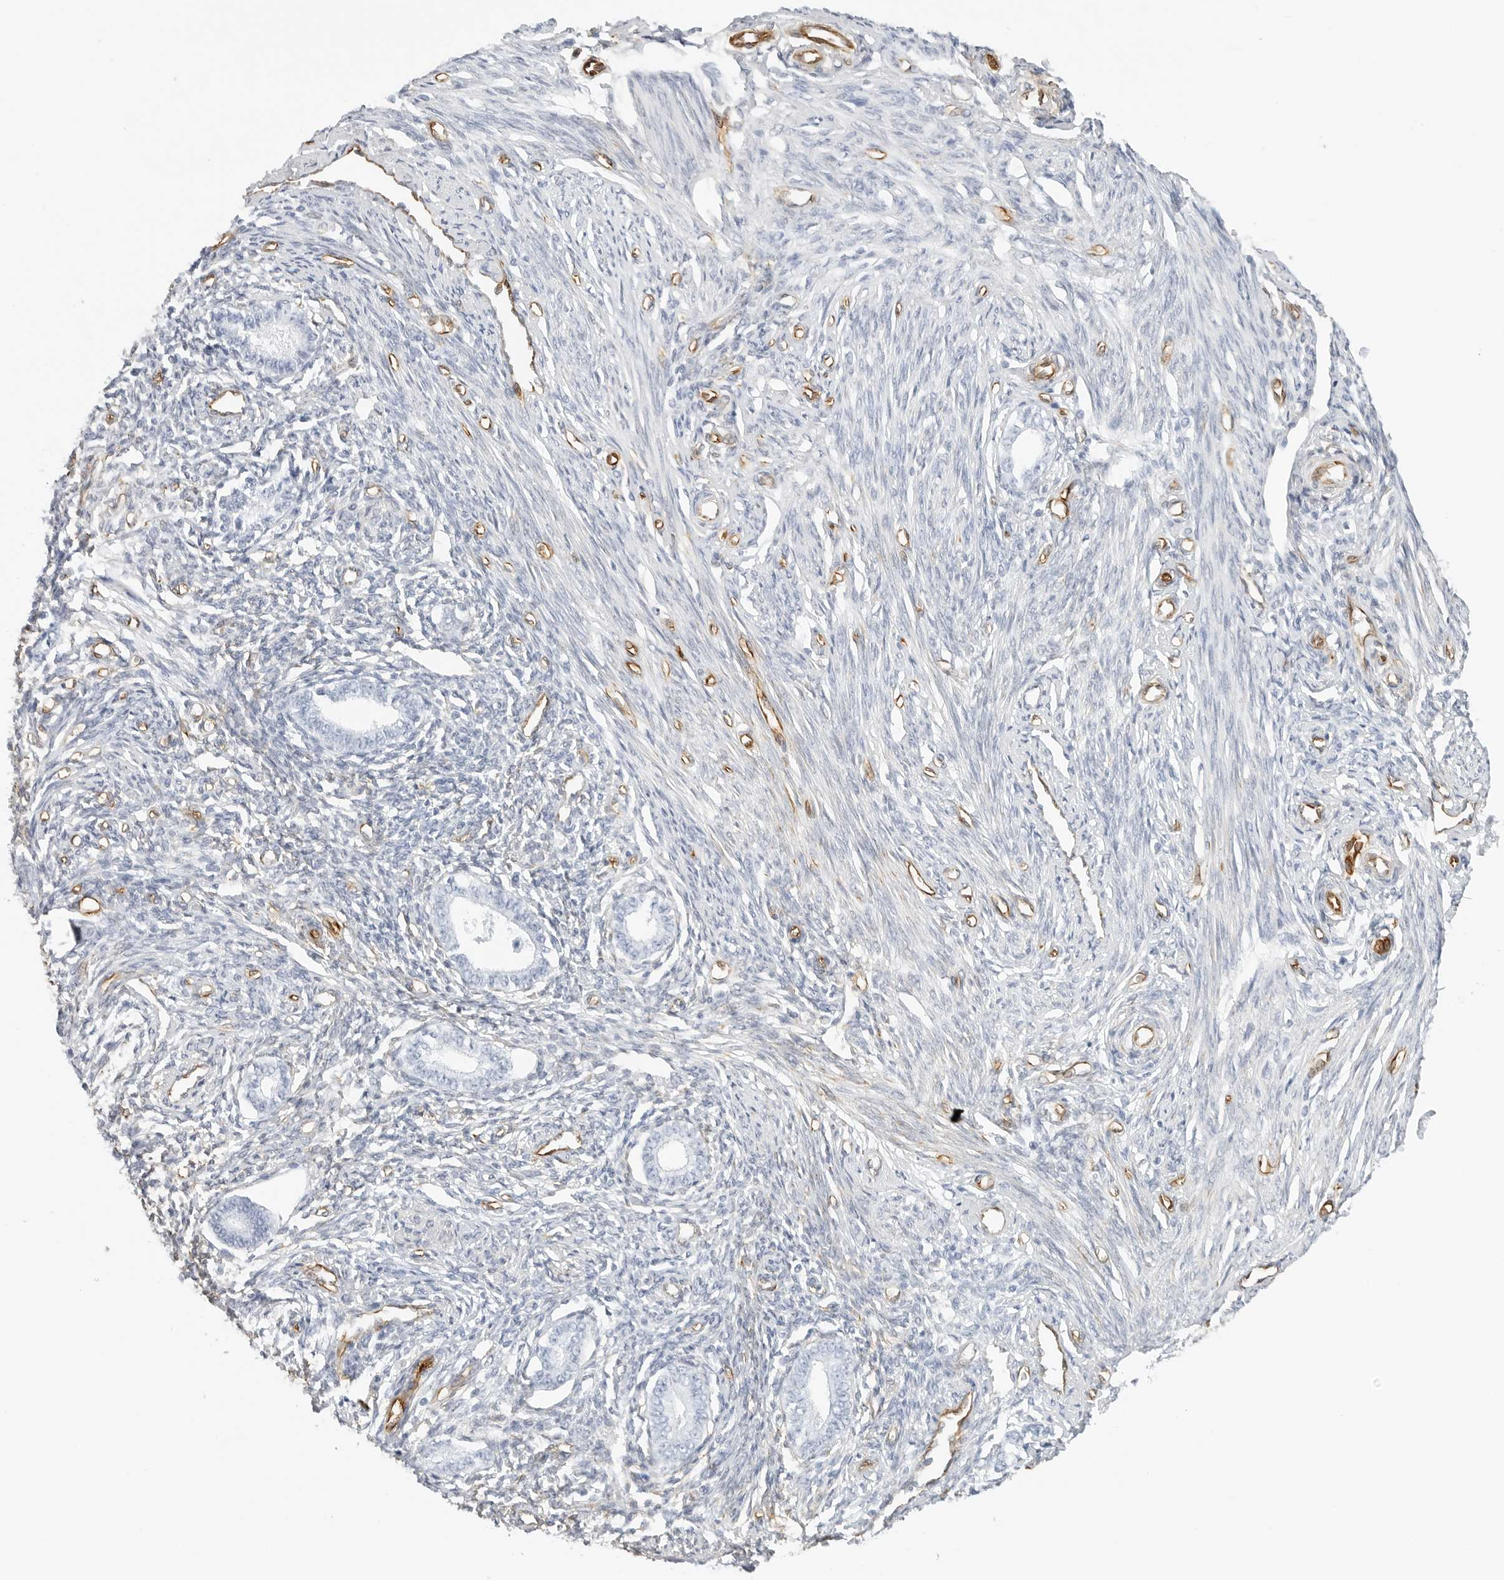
{"staining": {"intensity": "negative", "quantity": "none", "location": "none"}, "tissue": "endometrium", "cell_type": "Cells in endometrial stroma", "image_type": "normal", "snomed": [{"axis": "morphology", "description": "Normal tissue, NOS"}, {"axis": "topography", "description": "Endometrium"}], "caption": "Immunohistochemistry (IHC) photomicrograph of benign endometrium: human endometrium stained with DAB reveals no significant protein staining in cells in endometrial stroma.", "gene": "NES", "patient": {"sex": "female", "age": 56}}